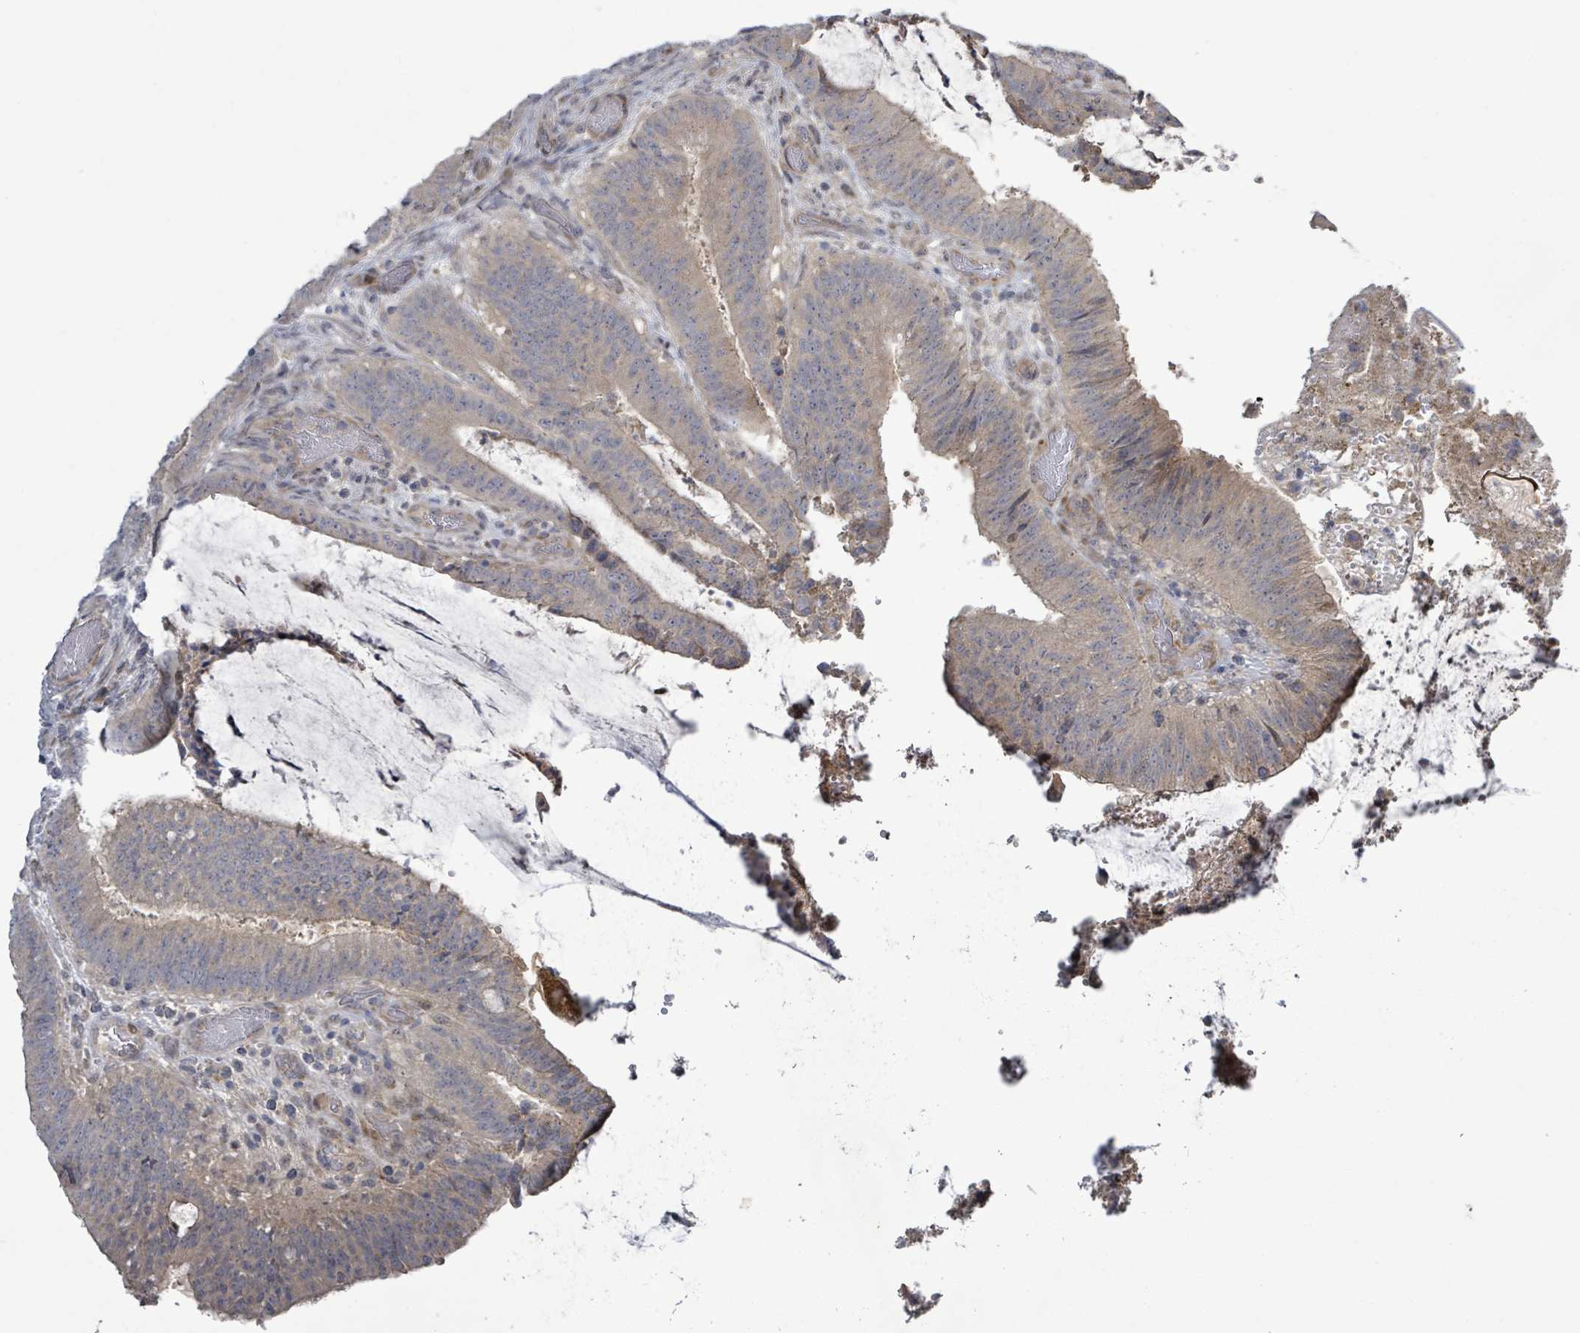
{"staining": {"intensity": "weak", "quantity": "<25%", "location": "cytoplasmic/membranous"}, "tissue": "colorectal cancer", "cell_type": "Tumor cells", "image_type": "cancer", "snomed": [{"axis": "morphology", "description": "Adenocarcinoma, NOS"}, {"axis": "topography", "description": "Colon"}], "caption": "Human adenocarcinoma (colorectal) stained for a protein using immunohistochemistry (IHC) exhibits no staining in tumor cells.", "gene": "SLIT3", "patient": {"sex": "female", "age": 43}}